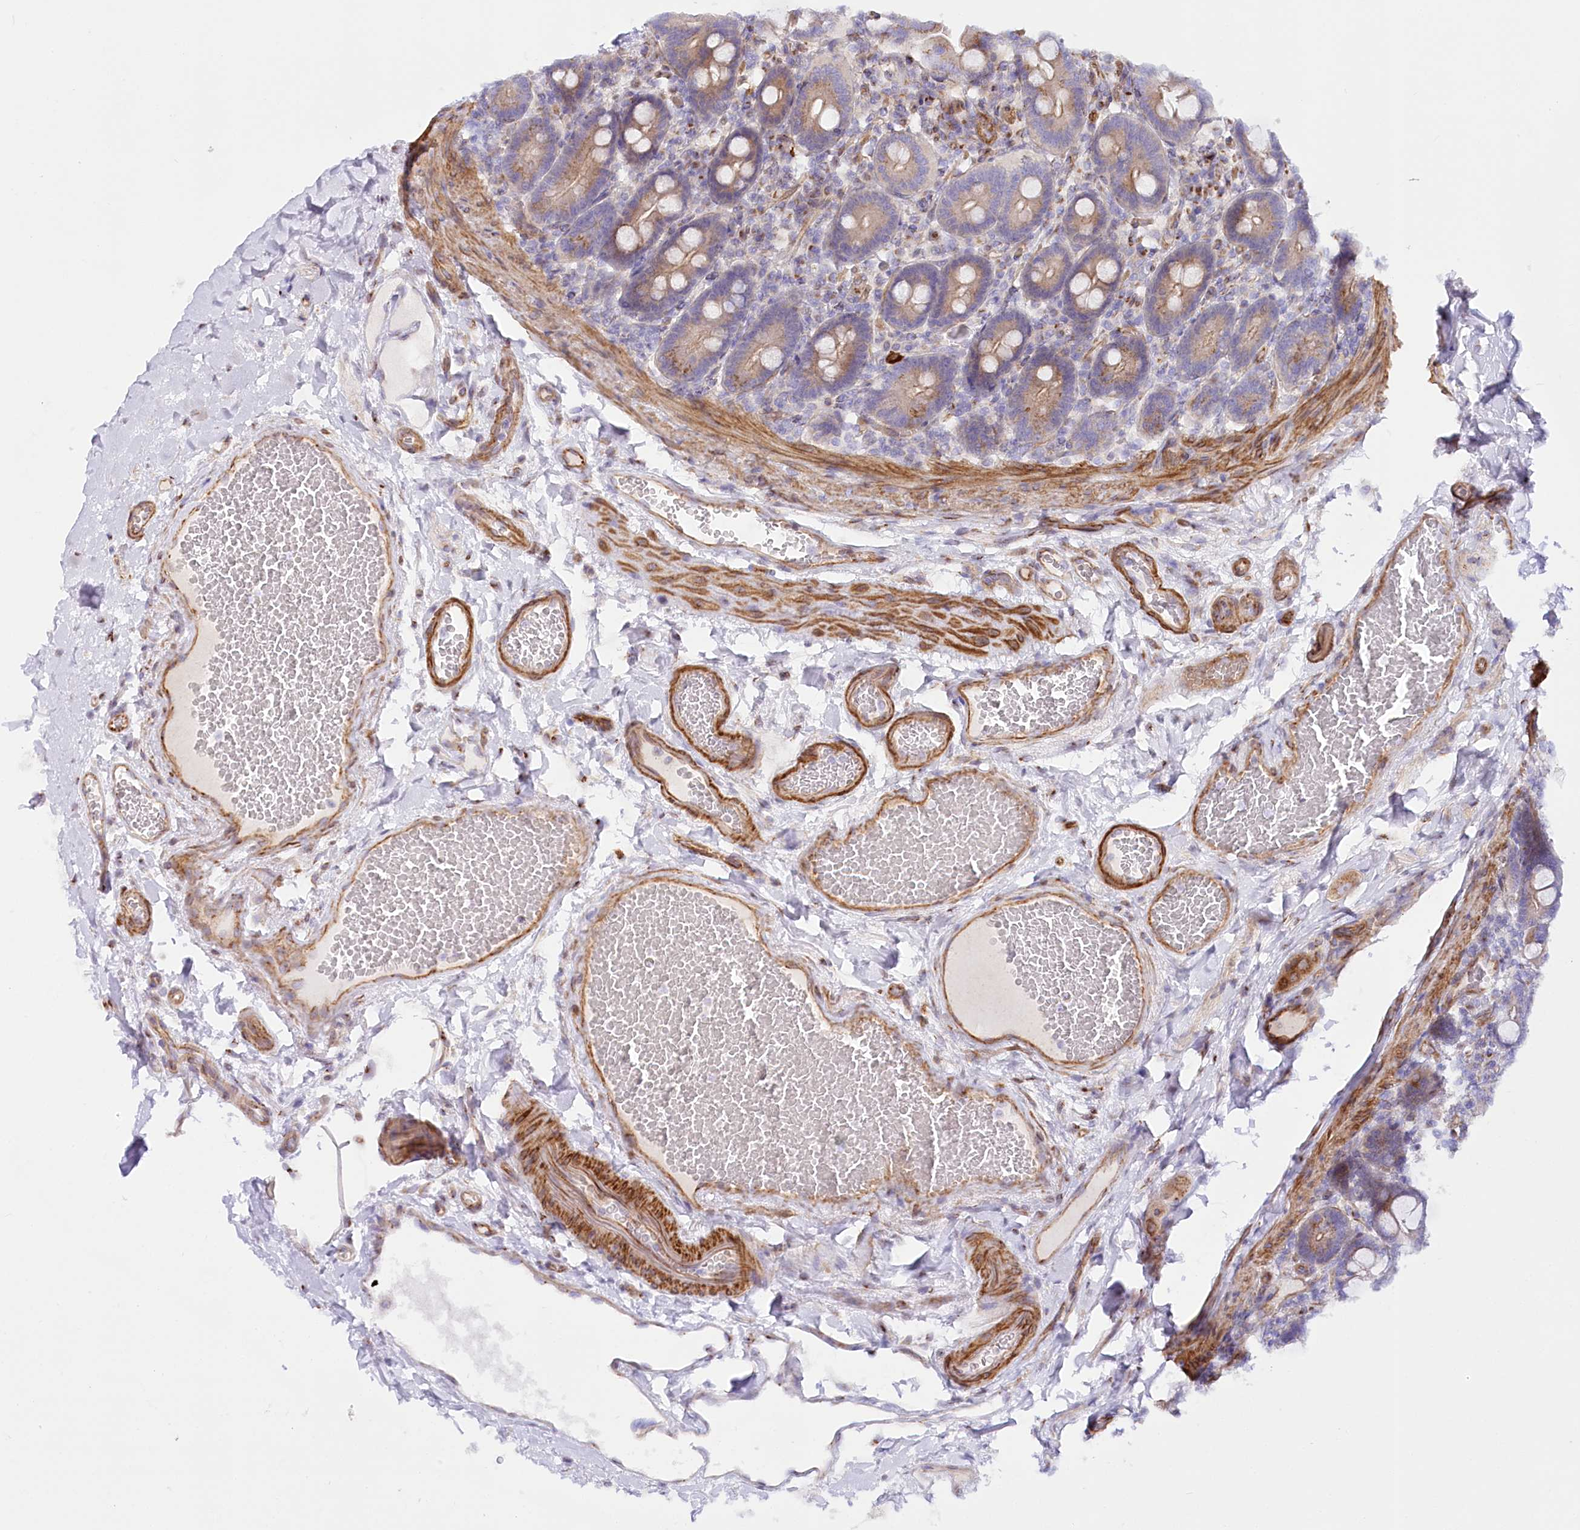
{"staining": {"intensity": "moderate", "quantity": ">75%", "location": "cytoplasmic/membranous"}, "tissue": "duodenum", "cell_type": "Glandular cells", "image_type": "normal", "snomed": [{"axis": "morphology", "description": "Normal tissue, NOS"}, {"axis": "topography", "description": "Duodenum"}], "caption": "Human duodenum stained with a brown dye exhibits moderate cytoplasmic/membranous positive staining in about >75% of glandular cells.", "gene": "ABRAXAS2", "patient": {"sex": "male", "age": 54}}